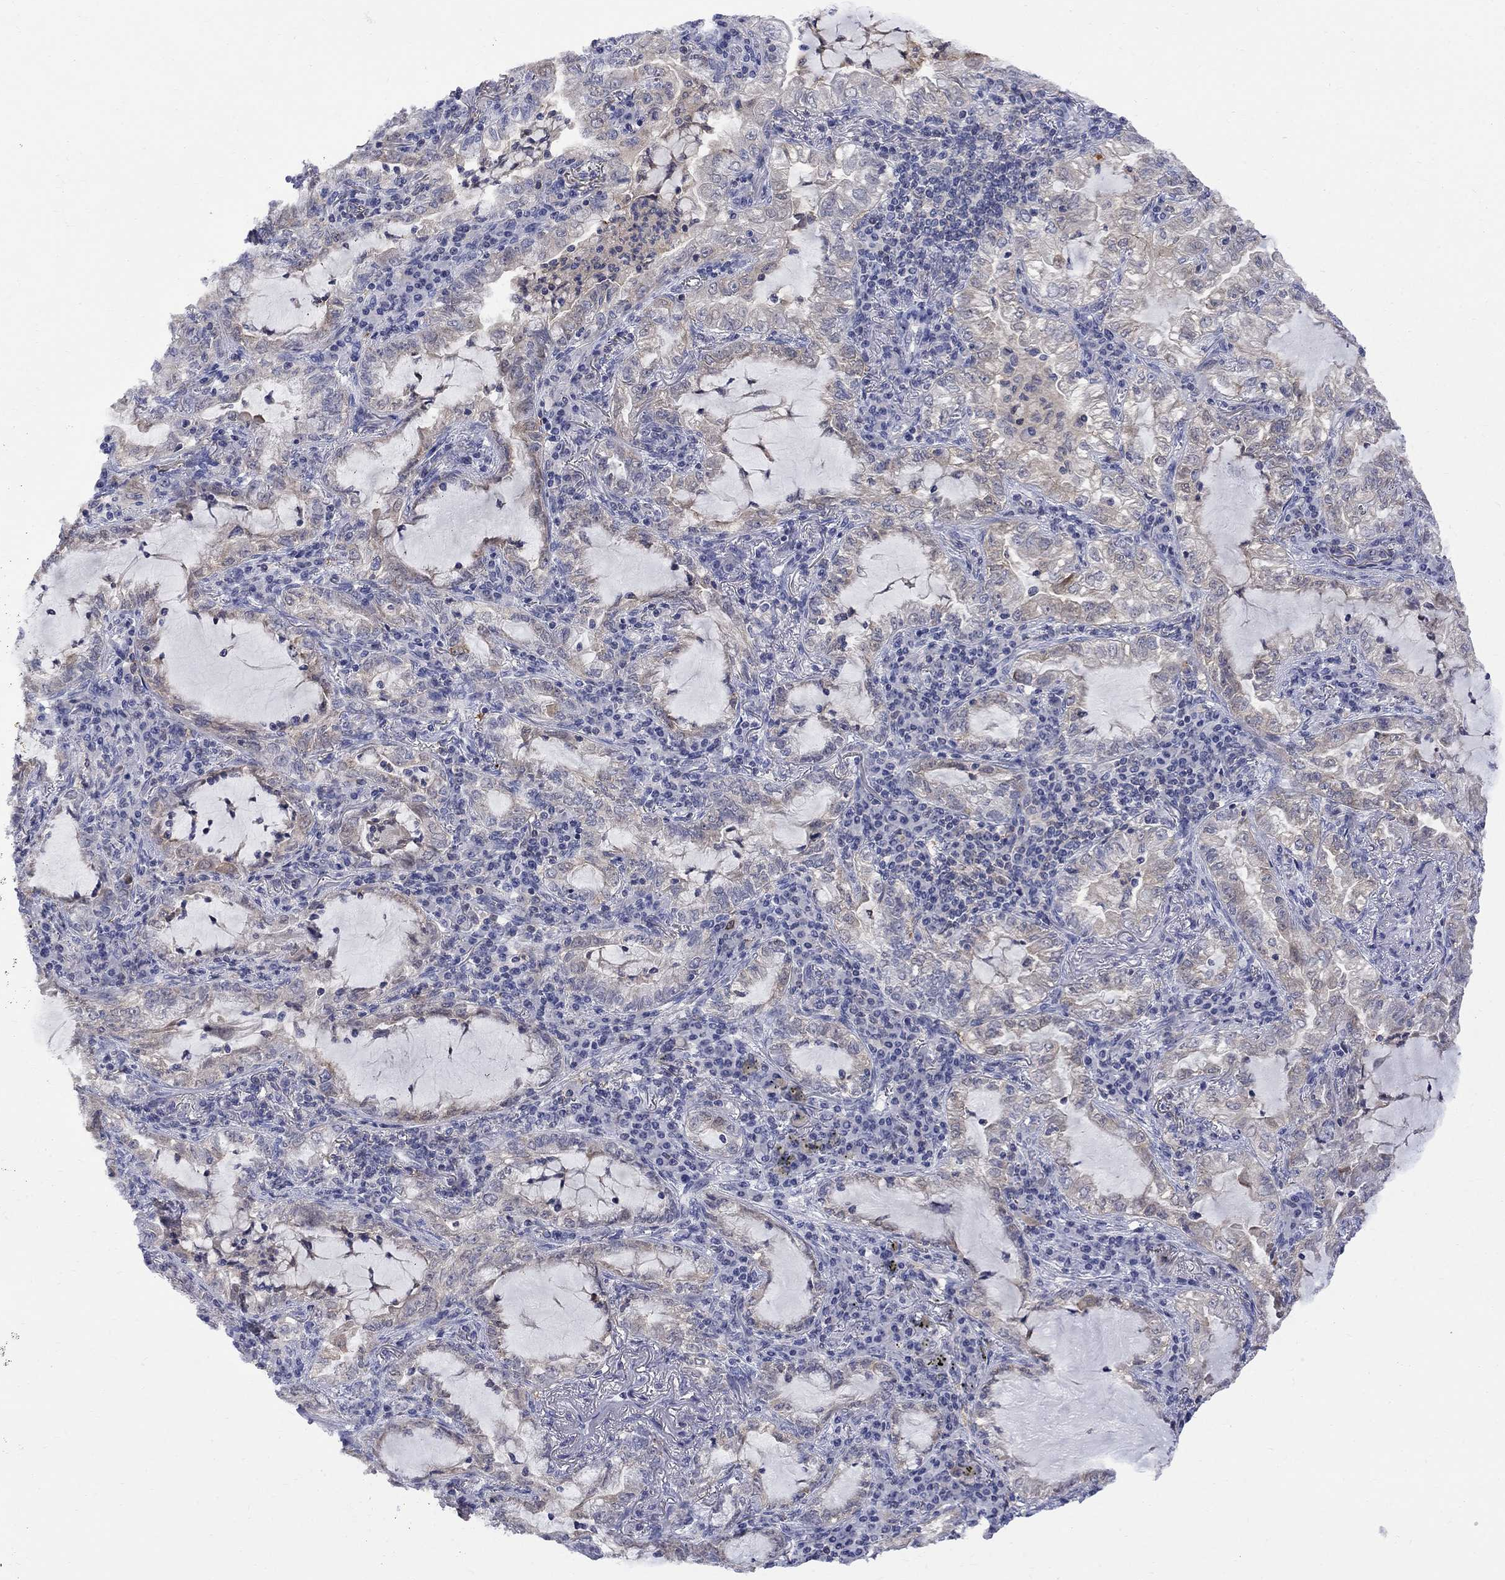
{"staining": {"intensity": "negative", "quantity": "none", "location": "none"}, "tissue": "lung cancer", "cell_type": "Tumor cells", "image_type": "cancer", "snomed": [{"axis": "morphology", "description": "Adenocarcinoma, NOS"}, {"axis": "topography", "description": "Lung"}], "caption": "This is an immunohistochemistry photomicrograph of human adenocarcinoma (lung). There is no positivity in tumor cells.", "gene": "HKDC1", "patient": {"sex": "female", "age": 73}}